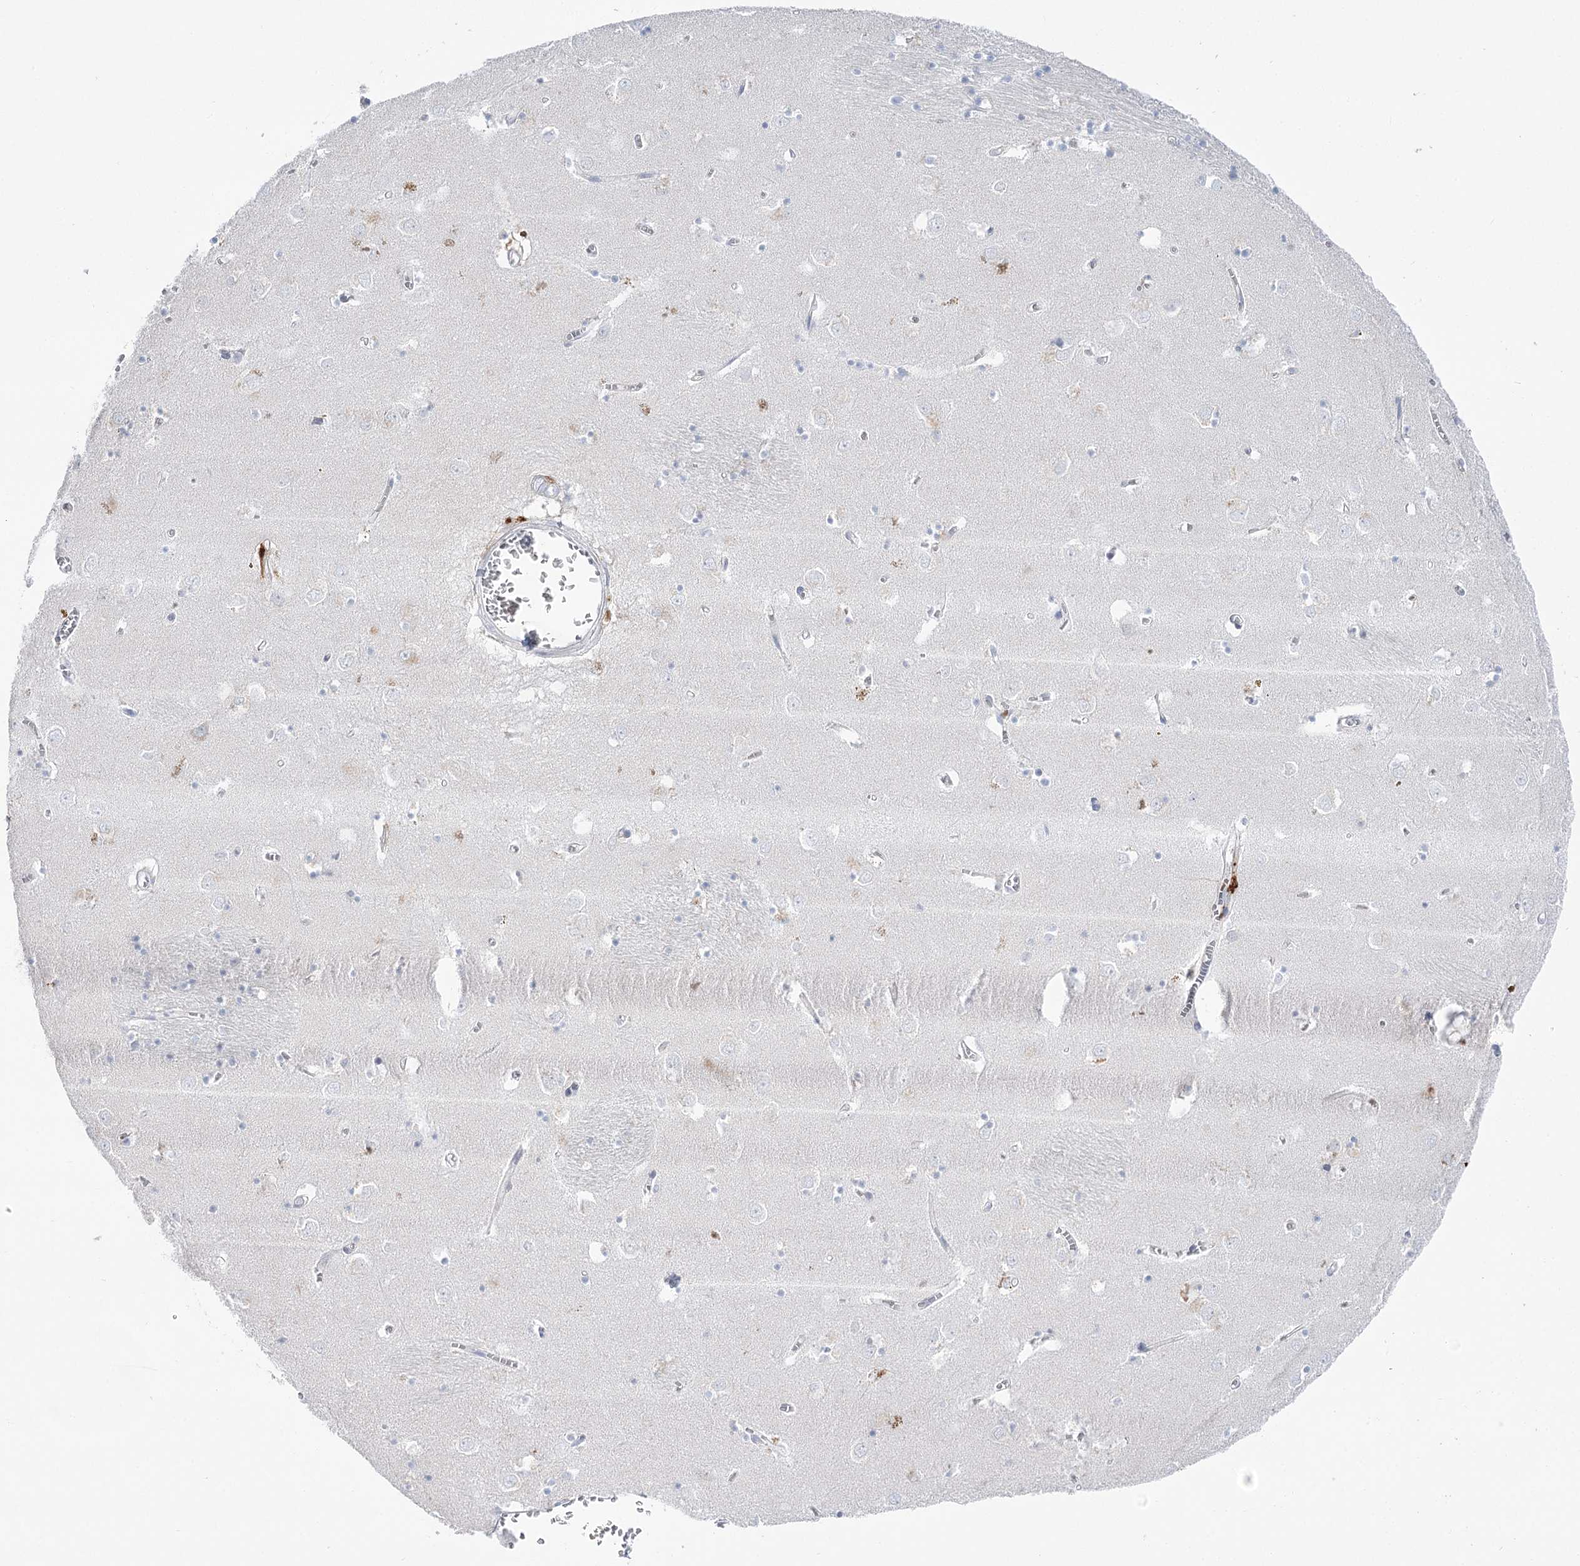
{"staining": {"intensity": "negative", "quantity": "none", "location": "none"}, "tissue": "caudate", "cell_type": "Glial cells", "image_type": "normal", "snomed": [{"axis": "morphology", "description": "Normal tissue, NOS"}, {"axis": "topography", "description": "Lateral ventricle wall"}], "caption": "High power microscopy micrograph of an immunohistochemistry (IHC) image of benign caudate, revealing no significant positivity in glial cells. (Stains: DAB (3,3'-diaminobenzidine) IHC with hematoxylin counter stain, Microscopy: brightfield microscopy at high magnification).", "gene": "SIAE", "patient": {"sex": "male", "age": 70}}